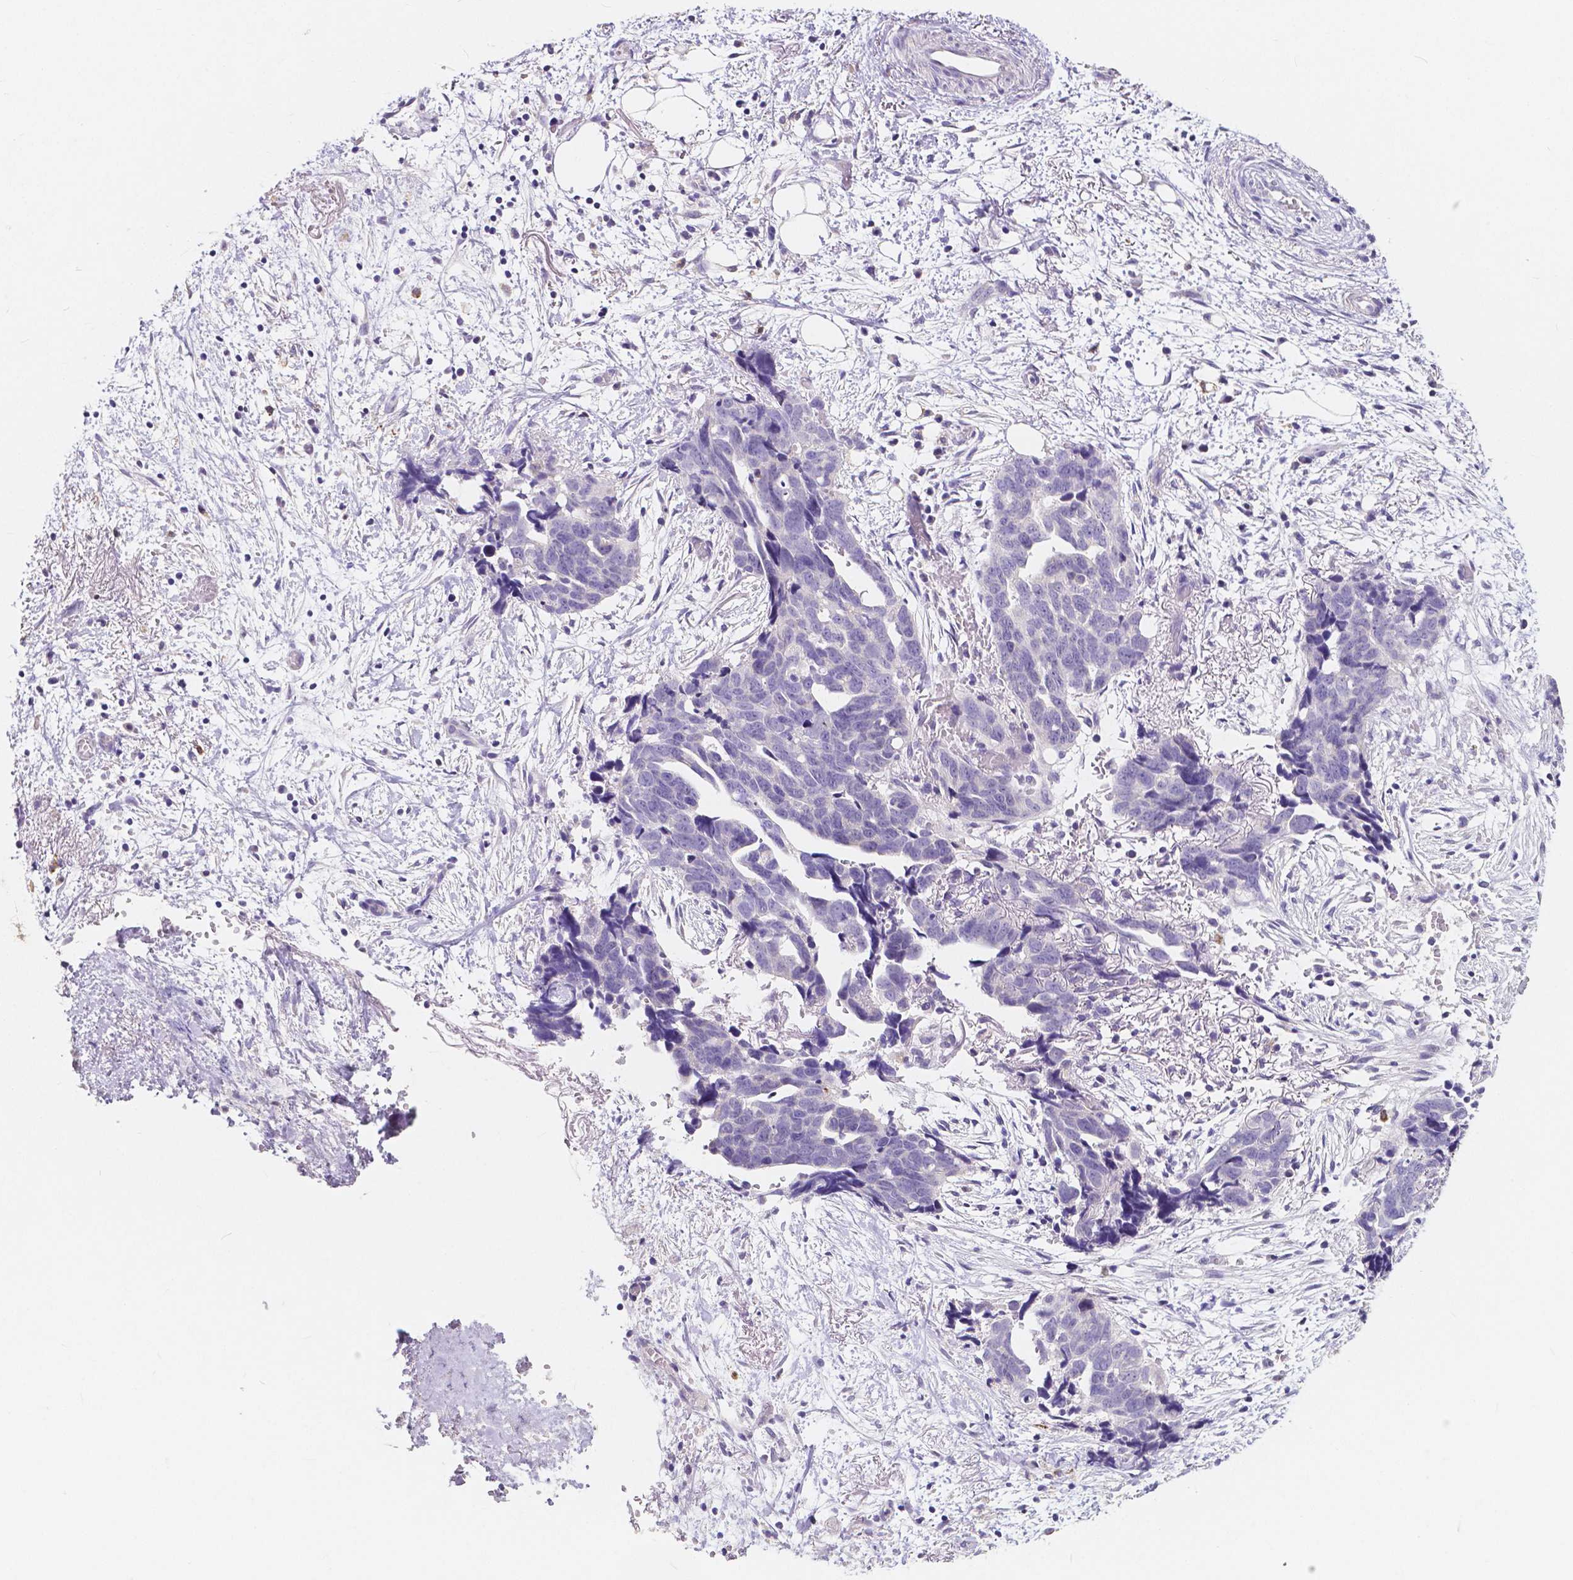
{"staining": {"intensity": "negative", "quantity": "none", "location": "none"}, "tissue": "ovarian cancer", "cell_type": "Tumor cells", "image_type": "cancer", "snomed": [{"axis": "morphology", "description": "Cystadenocarcinoma, serous, NOS"}, {"axis": "topography", "description": "Ovary"}], "caption": "IHC of serous cystadenocarcinoma (ovarian) displays no expression in tumor cells.", "gene": "ACP5", "patient": {"sex": "female", "age": 69}}